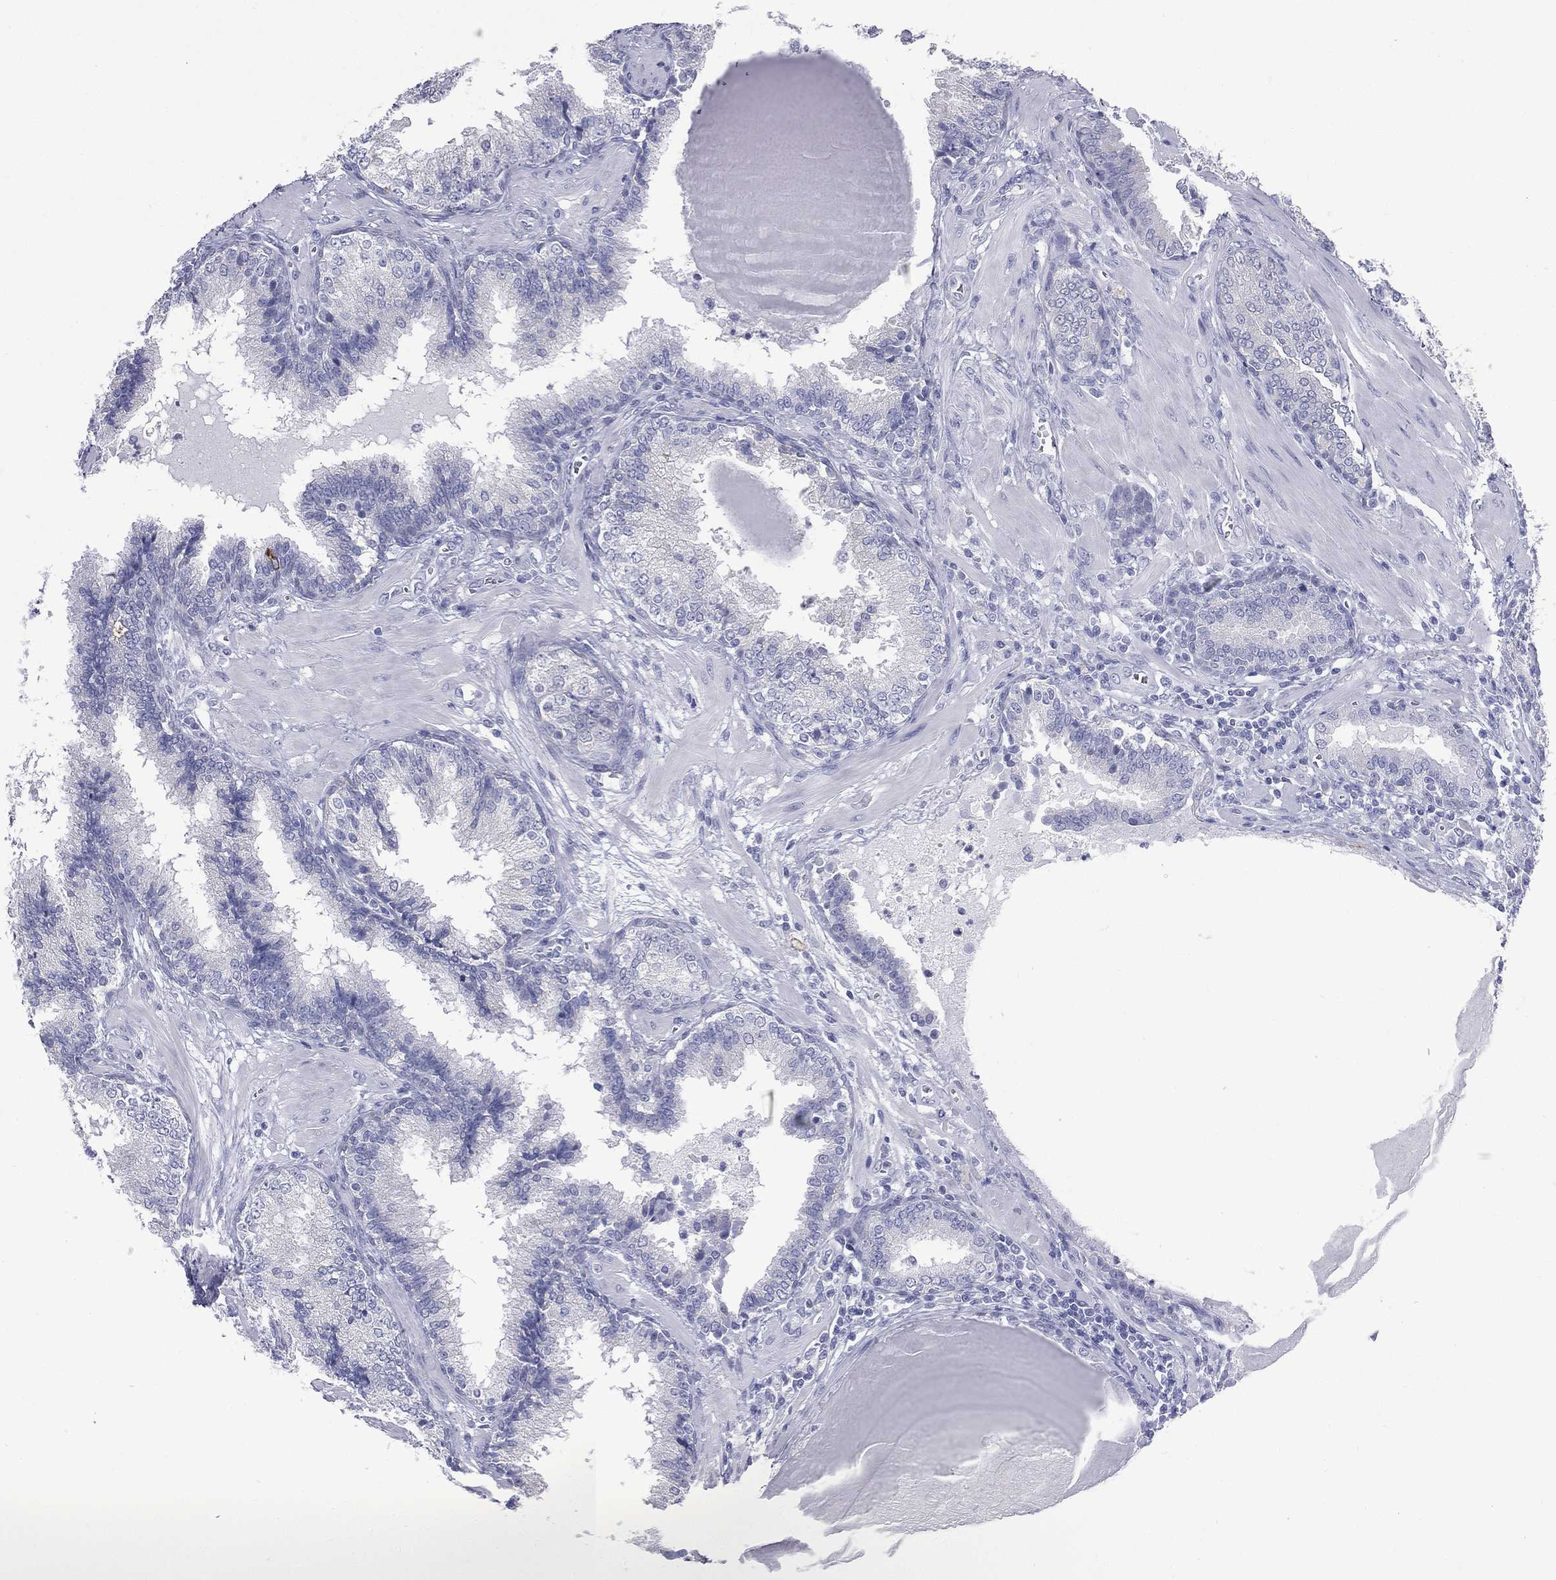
{"staining": {"intensity": "negative", "quantity": "none", "location": "none"}, "tissue": "prostate cancer", "cell_type": "Tumor cells", "image_type": "cancer", "snomed": [{"axis": "morphology", "description": "Adenocarcinoma, NOS"}, {"axis": "topography", "description": "Prostate"}], "caption": "An immunohistochemistry (IHC) micrograph of prostate cancer (adenocarcinoma) is shown. There is no staining in tumor cells of prostate cancer (adenocarcinoma).", "gene": "CES2", "patient": {"sex": "male", "age": 57}}